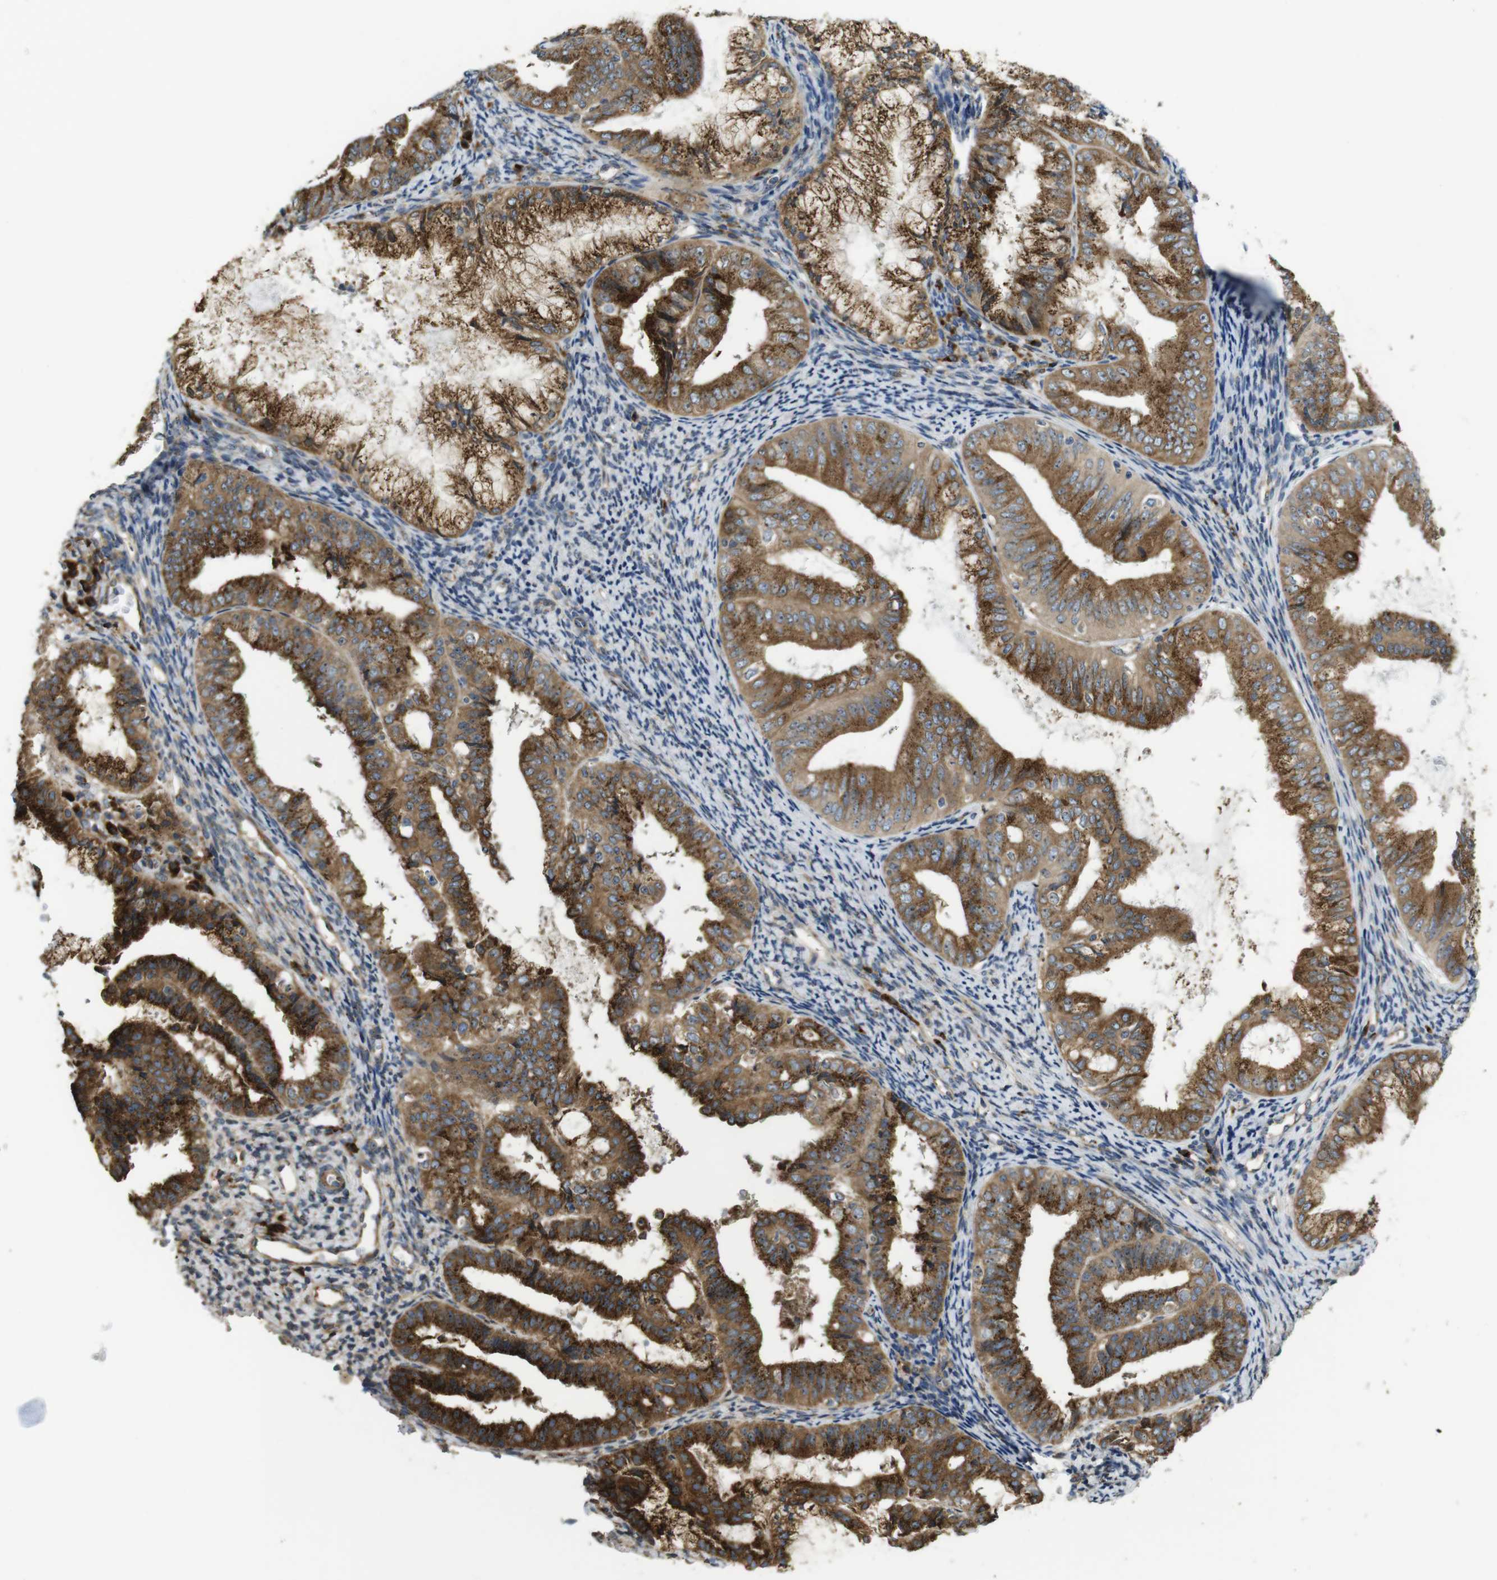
{"staining": {"intensity": "strong", "quantity": ">75%", "location": "cytoplasmic/membranous"}, "tissue": "endometrial cancer", "cell_type": "Tumor cells", "image_type": "cancer", "snomed": [{"axis": "morphology", "description": "Adenocarcinoma, NOS"}, {"axis": "topography", "description": "Endometrium"}], "caption": "IHC staining of endometrial cancer (adenocarcinoma), which reveals high levels of strong cytoplasmic/membranous positivity in about >75% of tumor cells indicating strong cytoplasmic/membranous protein staining. The staining was performed using DAB (brown) for protein detection and nuclei were counterstained in hematoxylin (blue).", "gene": "TMEM143", "patient": {"sex": "female", "age": 63}}